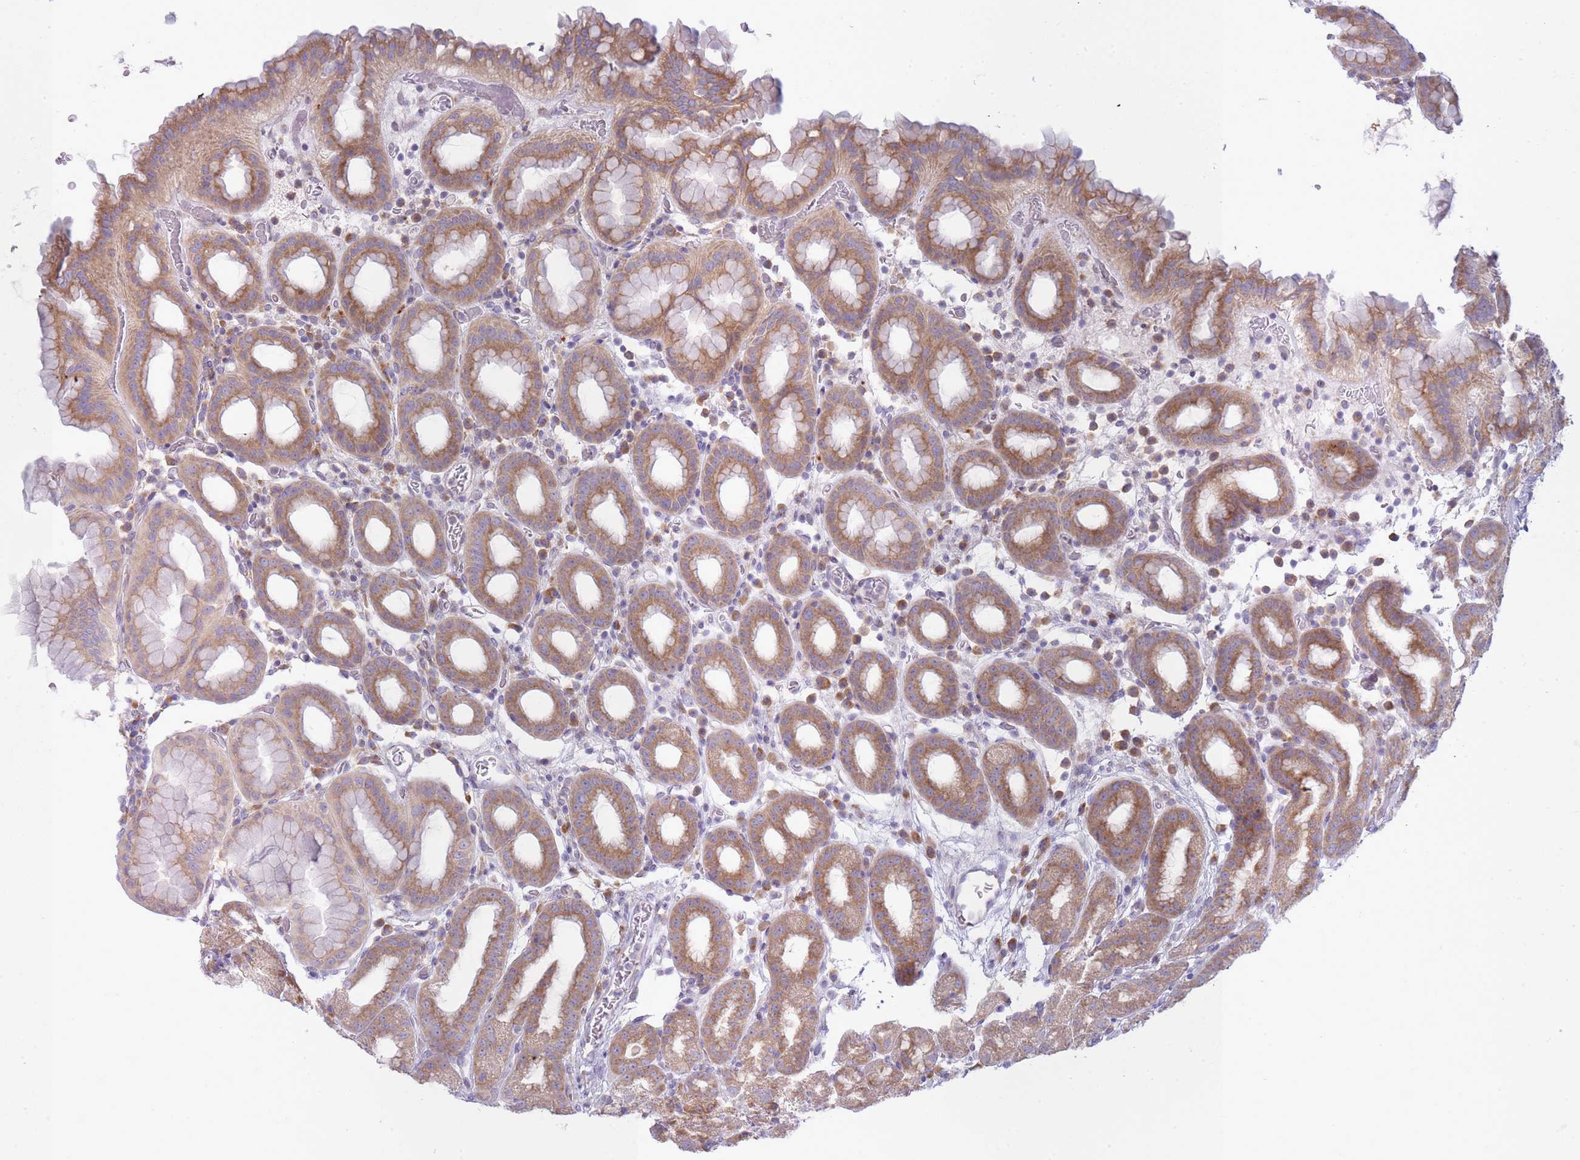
{"staining": {"intensity": "moderate", "quantity": ">75%", "location": "cytoplasmic/membranous"}, "tissue": "stomach", "cell_type": "Glandular cells", "image_type": "normal", "snomed": [{"axis": "morphology", "description": "Normal tissue, NOS"}, {"axis": "topography", "description": "Stomach, upper"}, {"axis": "topography", "description": "Stomach, lower"}, {"axis": "topography", "description": "Small intestine"}], "caption": "Immunohistochemical staining of benign stomach demonstrates medium levels of moderate cytoplasmic/membranous positivity in about >75% of glandular cells.", "gene": "OR5L1", "patient": {"sex": "male", "age": 68}}